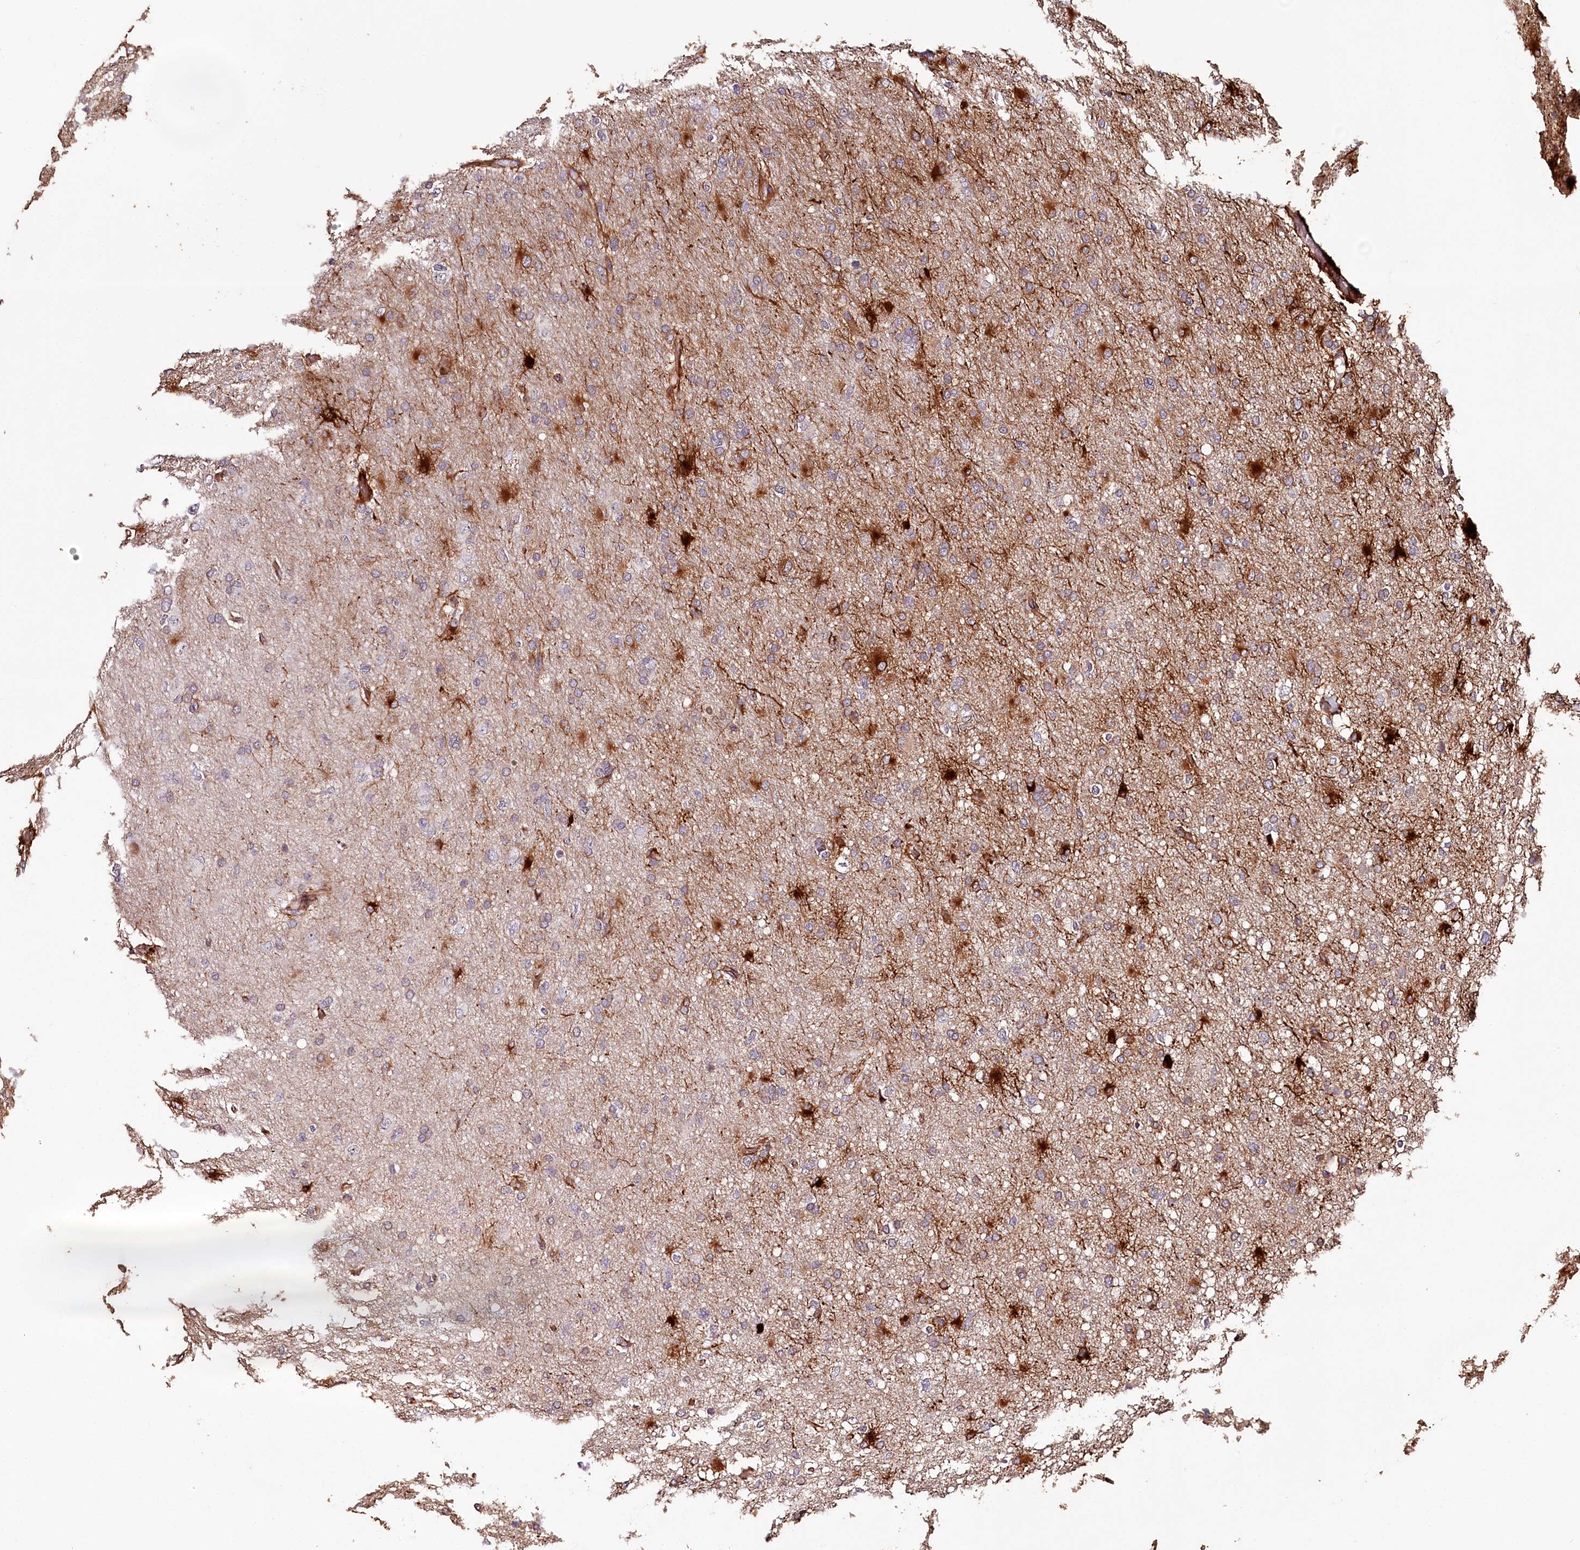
{"staining": {"intensity": "strong", "quantity": "<25%", "location": "cytoplasmic/membranous"}, "tissue": "glioma", "cell_type": "Tumor cells", "image_type": "cancer", "snomed": [{"axis": "morphology", "description": "Glioma, malignant, High grade"}, {"axis": "topography", "description": "Cerebral cortex"}], "caption": "Immunohistochemical staining of human glioma displays strong cytoplasmic/membranous protein staining in about <25% of tumor cells.", "gene": "KIF14", "patient": {"sex": "female", "age": 36}}